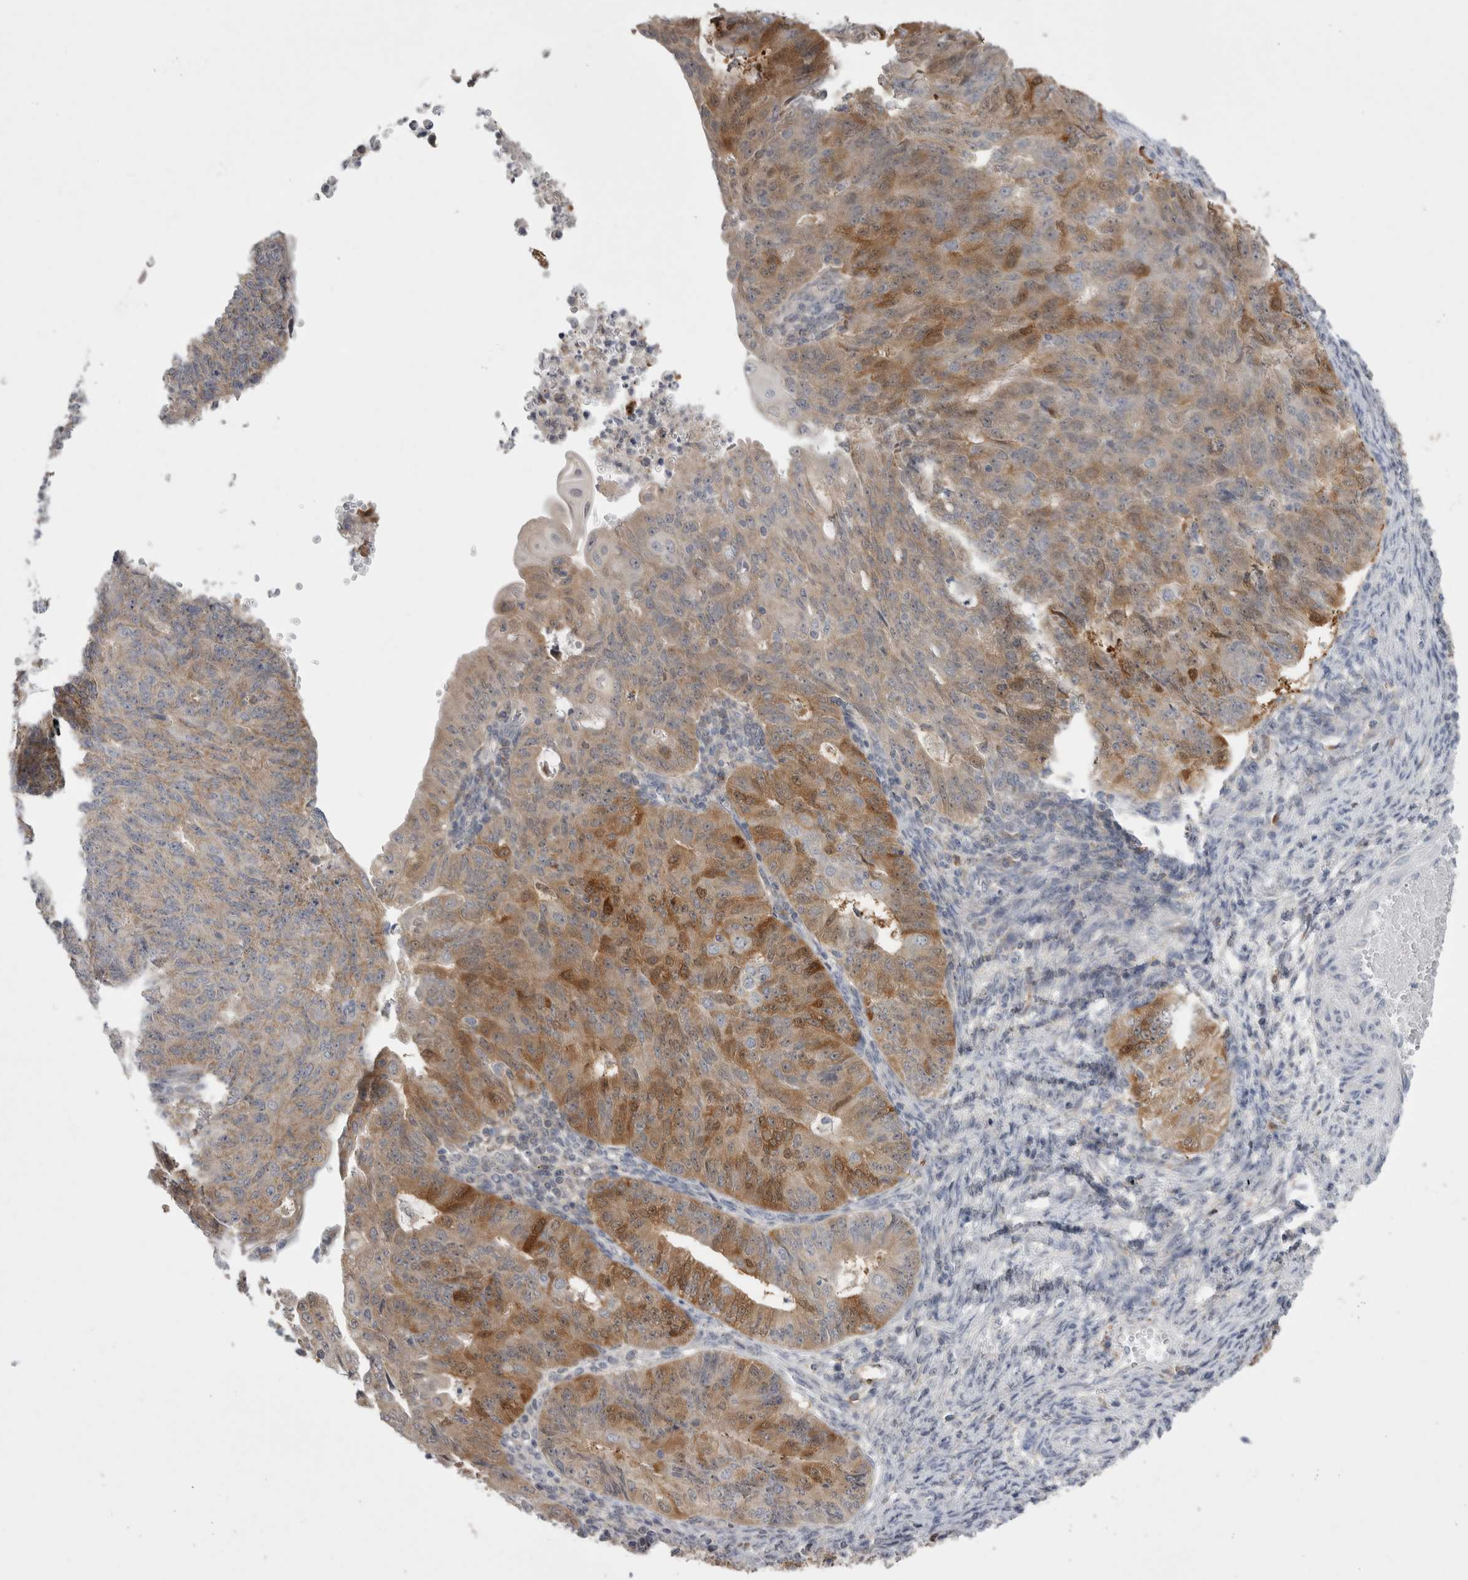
{"staining": {"intensity": "moderate", "quantity": ">75%", "location": "cytoplasmic/membranous"}, "tissue": "endometrial cancer", "cell_type": "Tumor cells", "image_type": "cancer", "snomed": [{"axis": "morphology", "description": "Adenocarcinoma, NOS"}, {"axis": "topography", "description": "Endometrium"}], "caption": "Moderate cytoplasmic/membranous staining for a protein is identified in about >75% of tumor cells of endometrial adenocarcinoma using immunohistochemistry (IHC).", "gene": "KYAT3", "patient": {"sex": "female", "age": 32}}